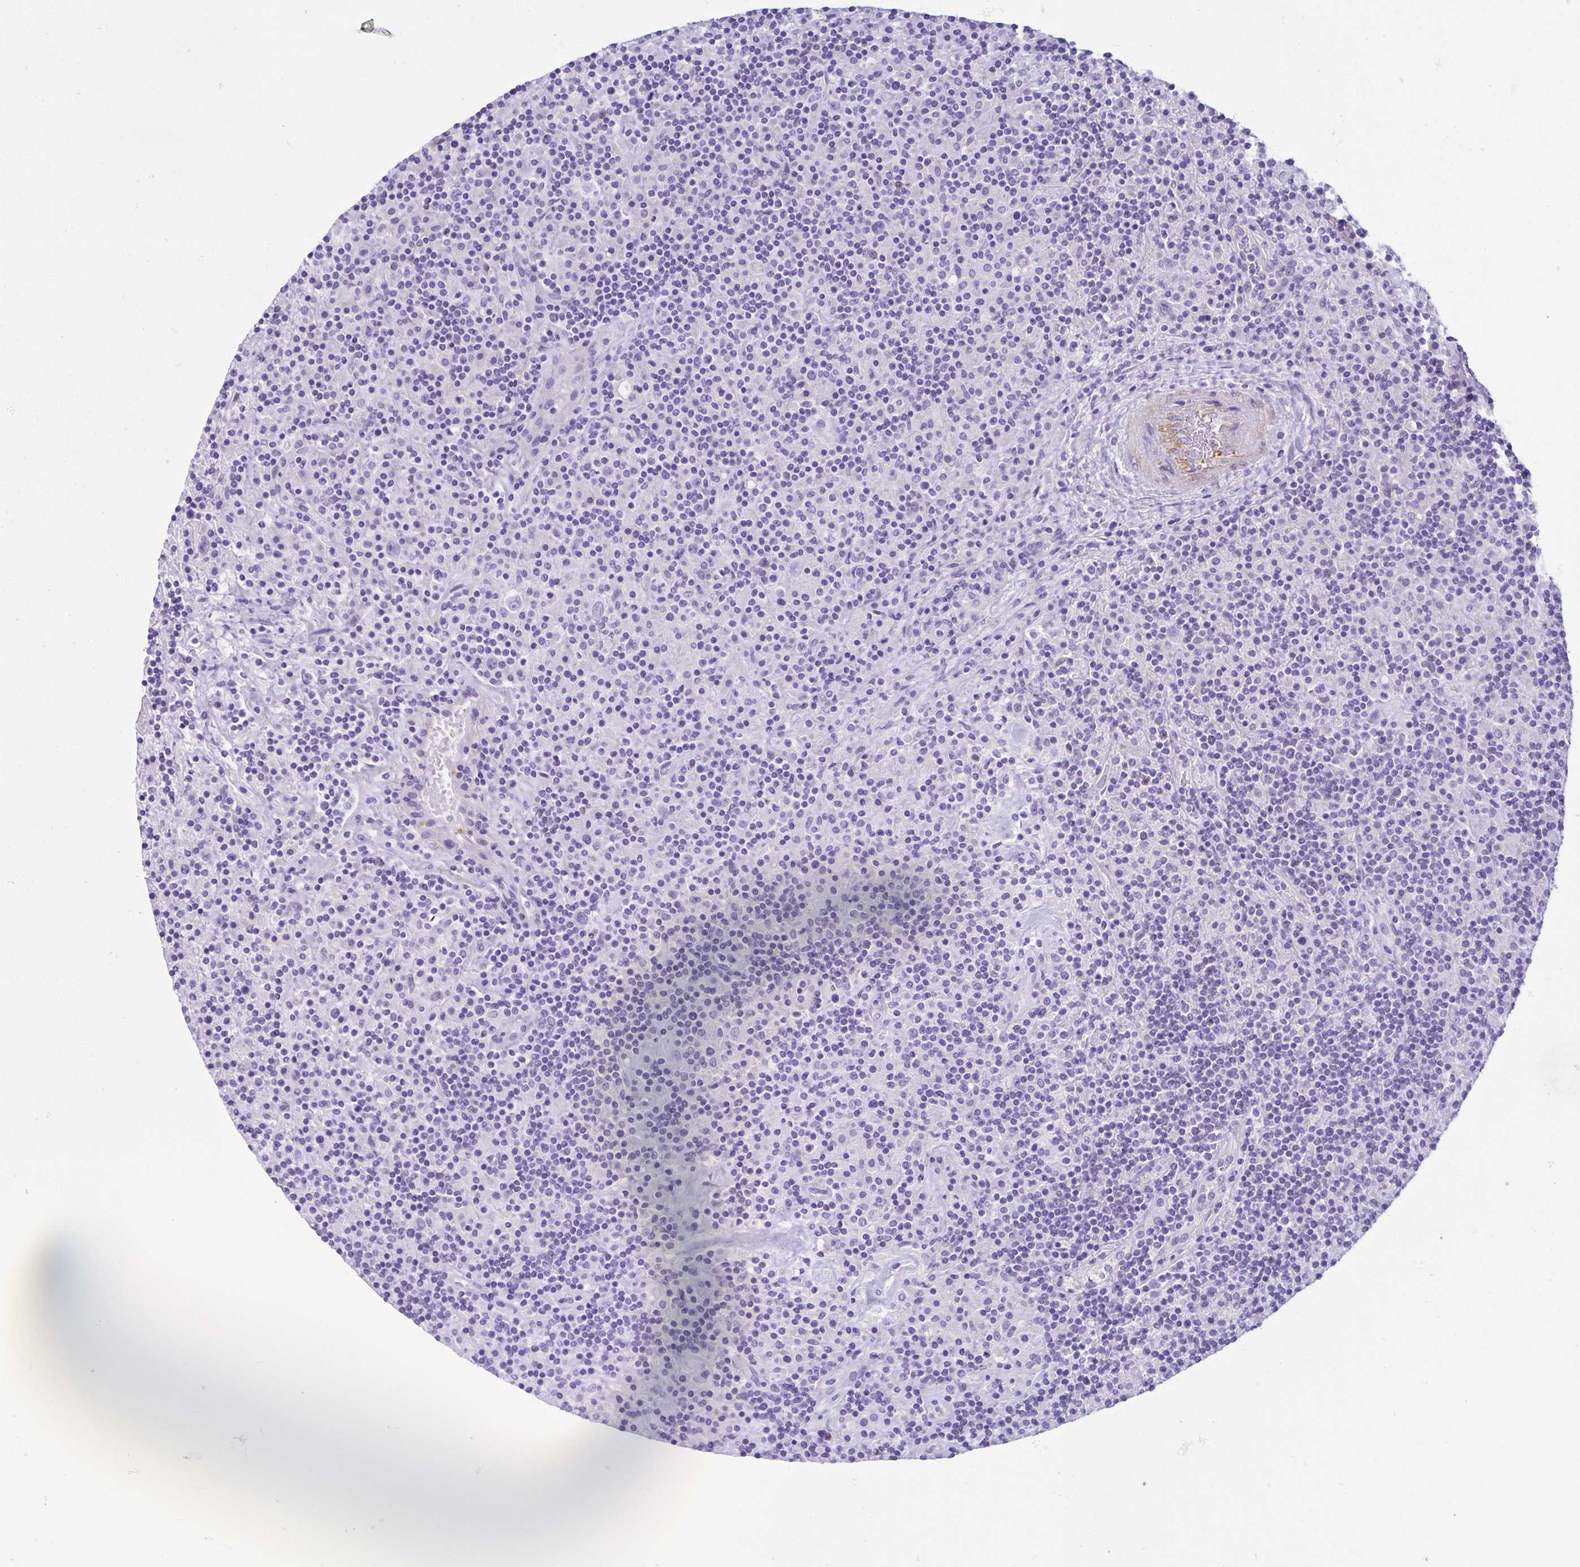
{"staining": {"intensity": "negative", "quantity": "none", "location": "none"}, "tissue": "lymphoma", "cell_type": "Tumor cells", "image_type": "cancer", "snomed": [{"axis": "morphology", "description": "Hodgkin's disease, NOS"}, {"axis": "topography", "description": "Lymph node"}], "caption": "Immunohistochemical staining of human lymphoma reveals no significant positivity in tumor cells. (Brightfield microscopy of DAB (3,3'-diaminobenzidine) immunohistochemistry (IHC) at high magnification).", "gene": "CYP11B1", "patient": {"sex": "male", "age": 70}}